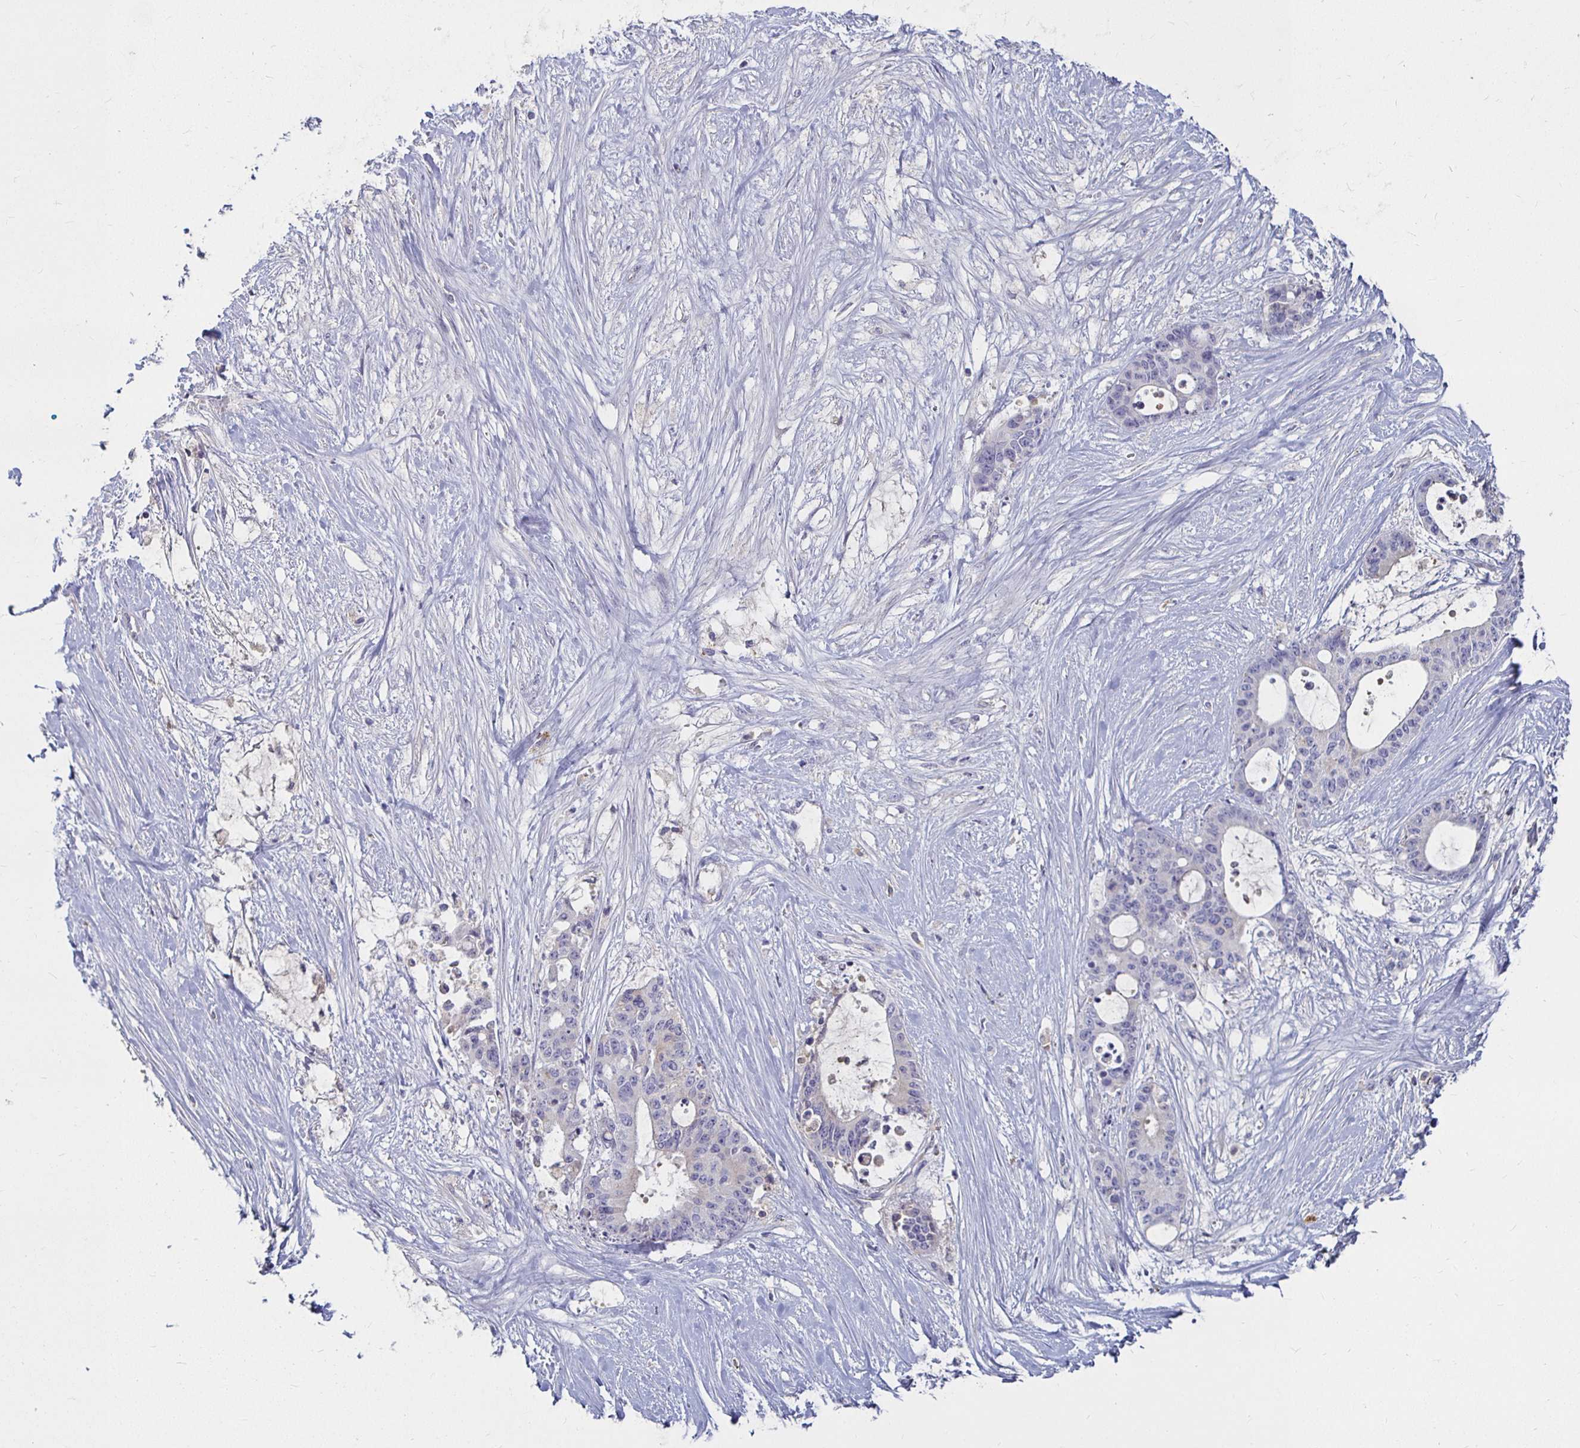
{"staining": {"intensity": "negative", "quantity": "none", "location": "none"}, "tissue": "liver cancer", "cell_type": "Tumor cells", "image_type": "cancer", "snomed": [{"axis": "morphology", "description": "Normal tissue, NOS"}, {"axis": "morphology", "description": "Cholangiocarcinoma"}, {"axis": "topography", "description": "Liver"}, {"axis": "topography", "description": "Peripheral nerve tissue"}], "caption": "Tumor cells show no significant staining in cholangiocarcinoma (liver). (DAB immunohistochemistry, high magnification).", "gene": "RNF144B", "patient": {"sex": "female", "age": 73}}